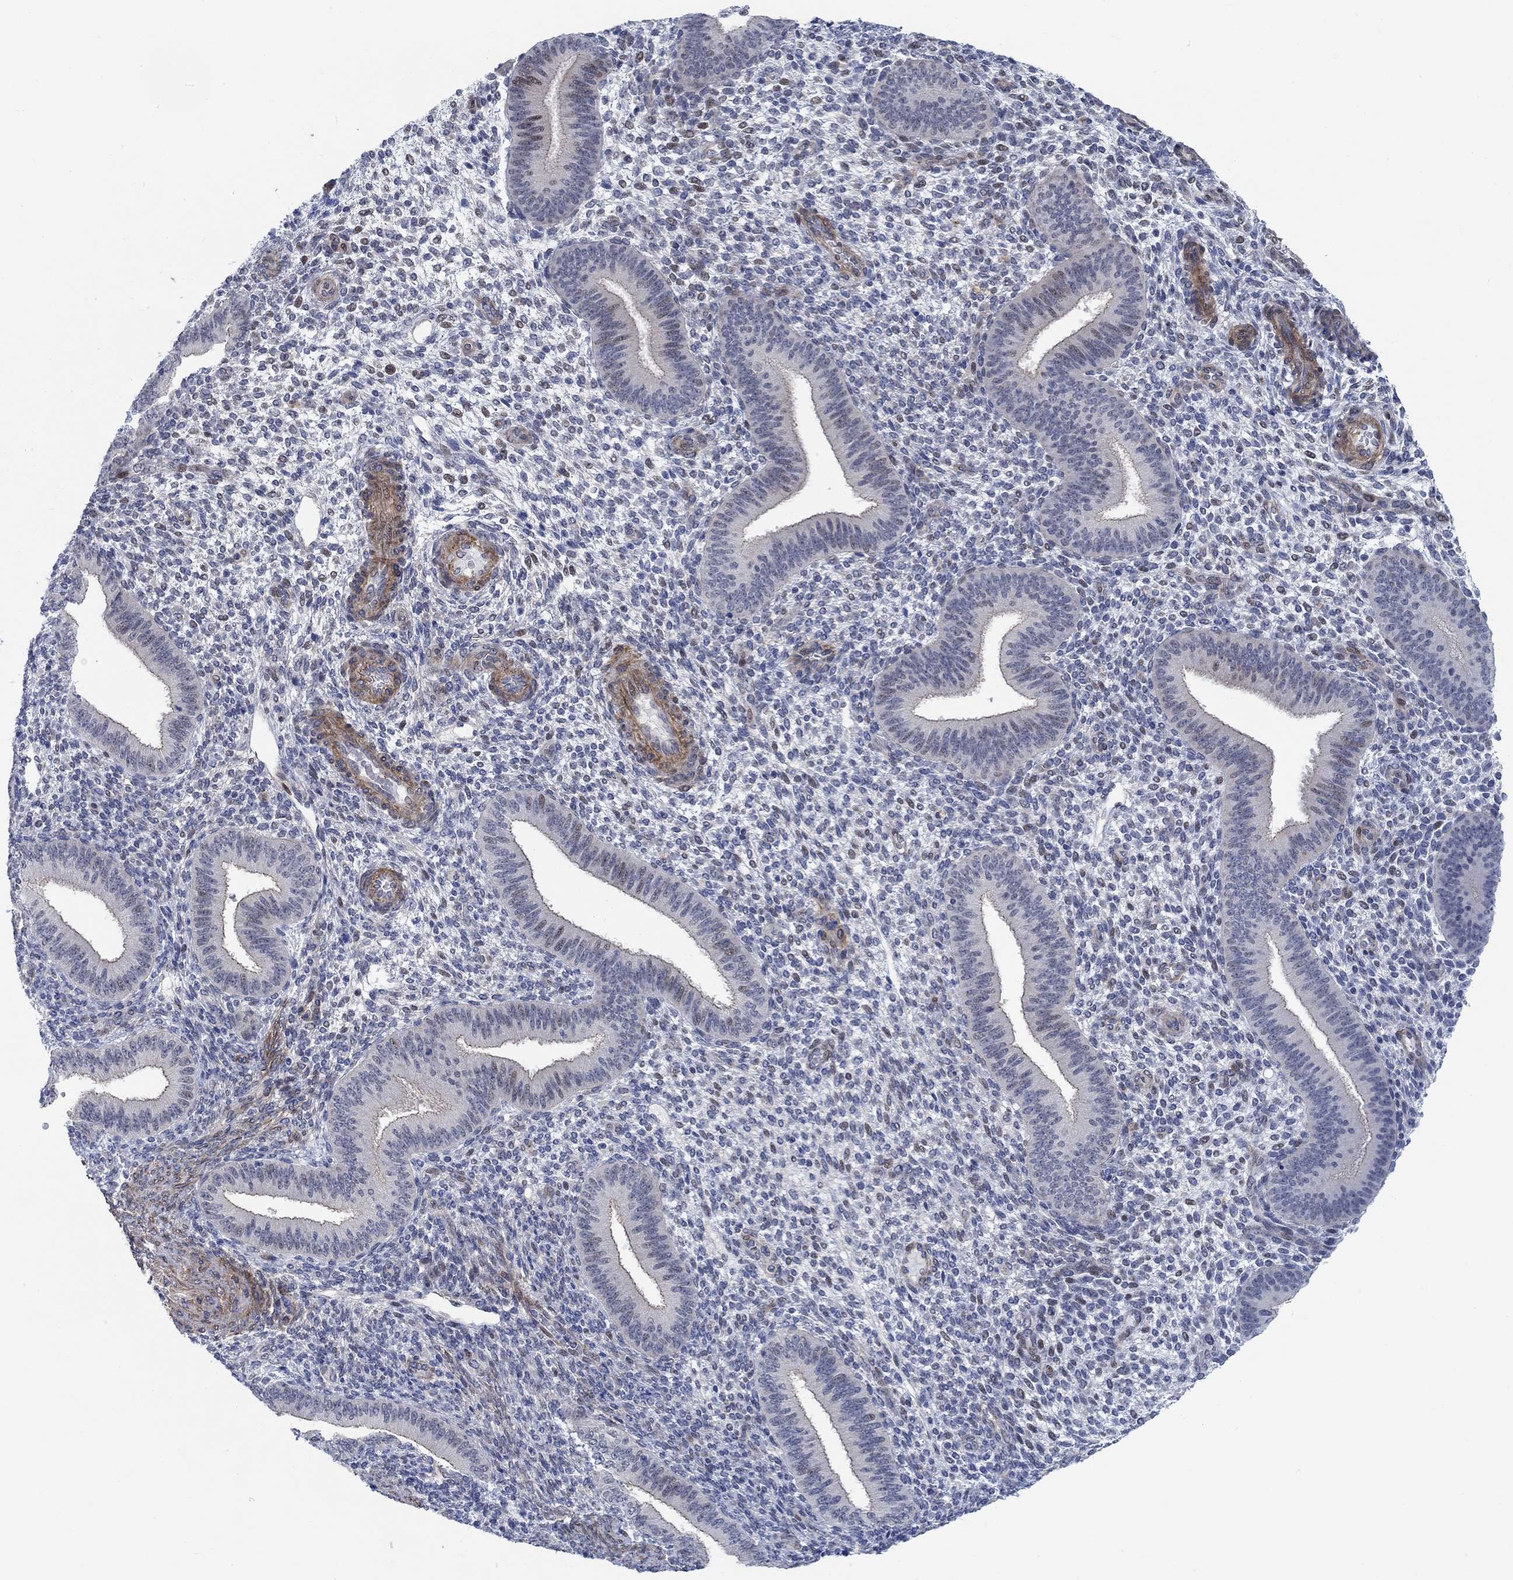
{"staining": {"intensity": "moderate", "quantity": "<25%", "location": "nuclear"}, "tissue": "endometrium", "cell_type": "Cells in endometrial stroma", "image_type": "normal", "snomed": [{"axis": "morphology", "description": "Normal tissue, NOS"}, {"axis": "topography", "description": "Endometrium"}], "caption": "Moderate nuclear expression for a protein is seen in approximately <25% of cells in endometrial stroma of benign endometrium using immunohistochemistry (IHC).", "gene": "KCNH8", "patient": {"sex": "female", "age": 39}}